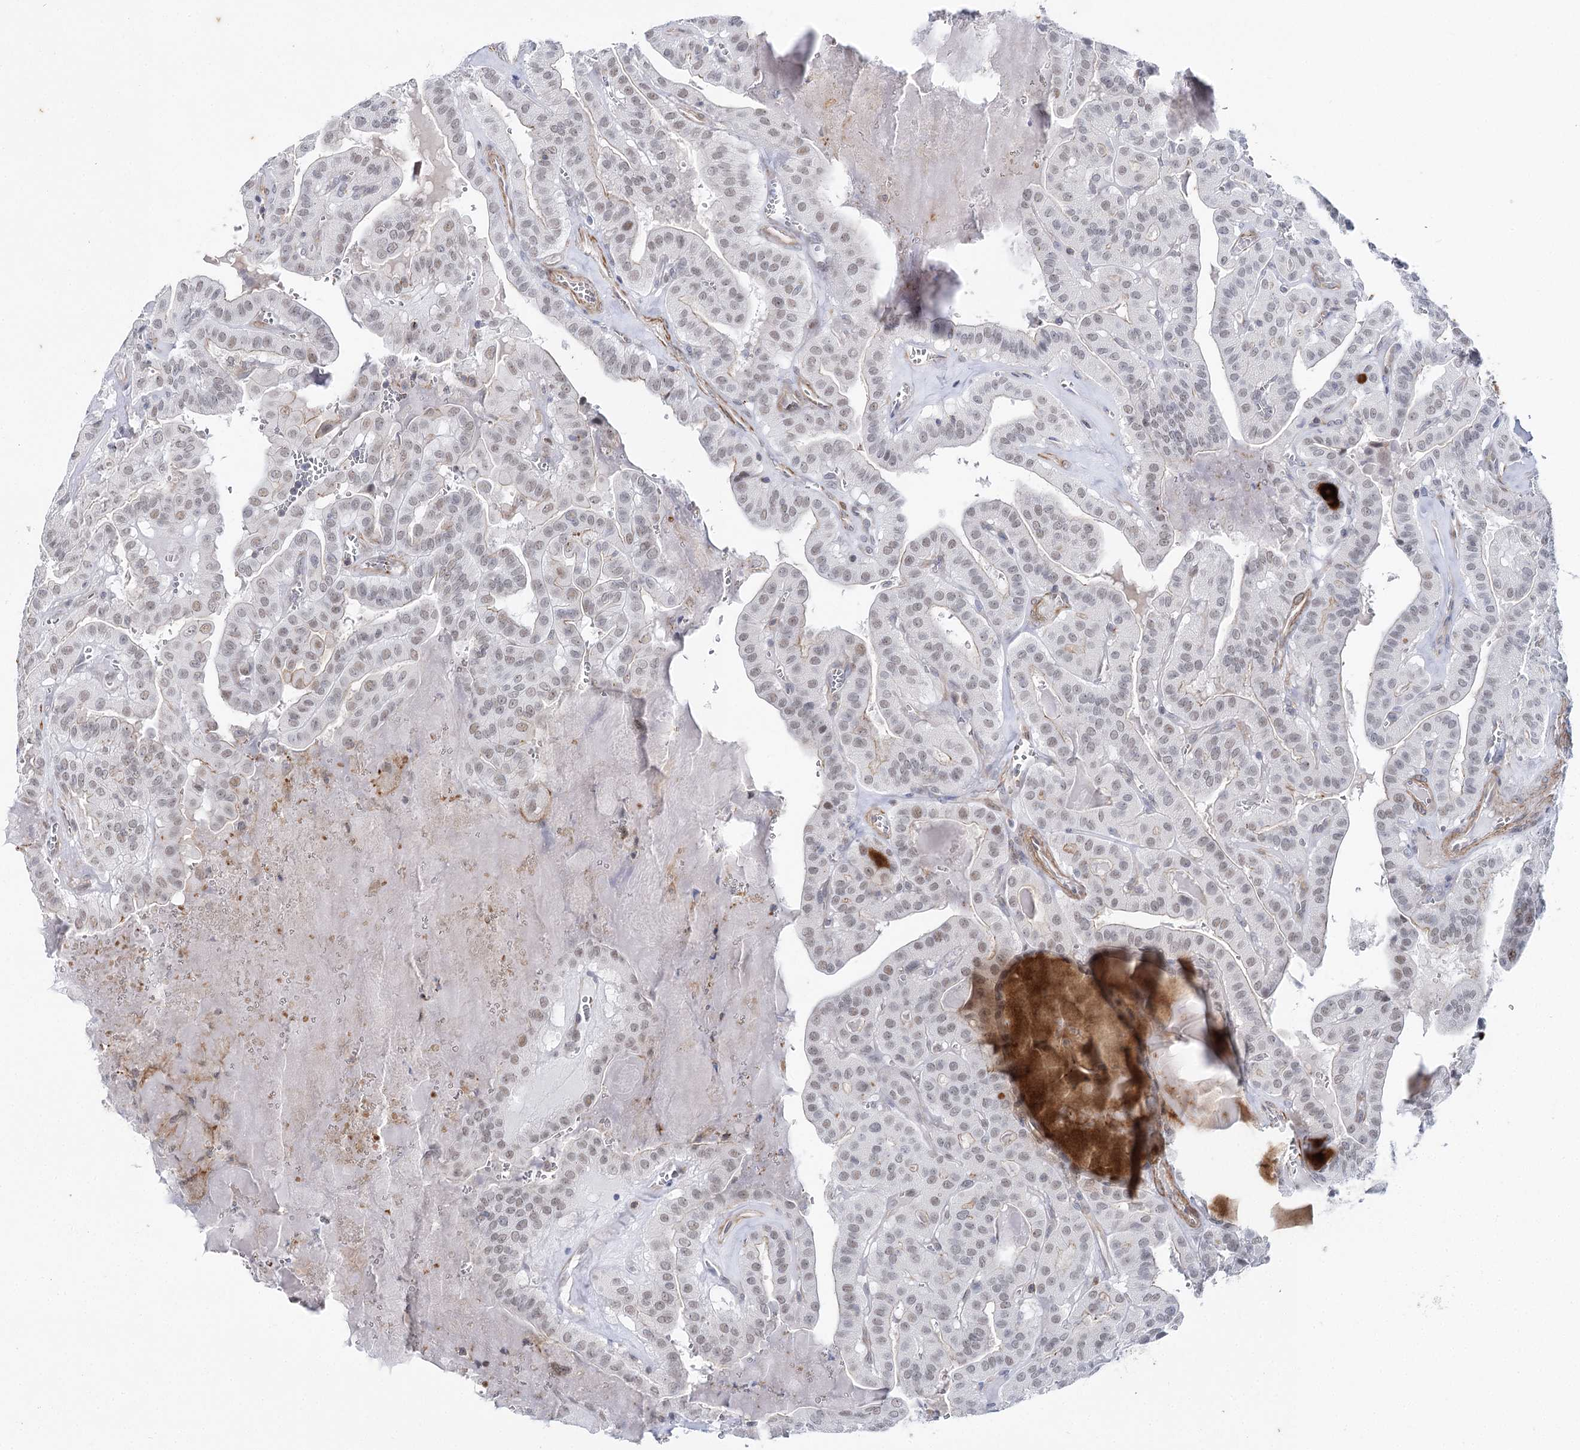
{"staining": {"intensity": "weak", "quantity": "<25%", "location": "nuclear"}, "tissue": "thyroid cancer", "cell_type": "Tumor cells", "image_type": "cancer", "snomed": [{"axis": "morphology", "description": "Papillary adenocarcinoma, NOS"}, {"axis": "topography", "description": "Thyroid gland"}], "caption": "Human thyroid papillary adenocarcinoma stained for a protein using IHC displays no positivity in tumor cells.", "gene": "AGXT2", "patient": {"sex": "male", "age": 52}}